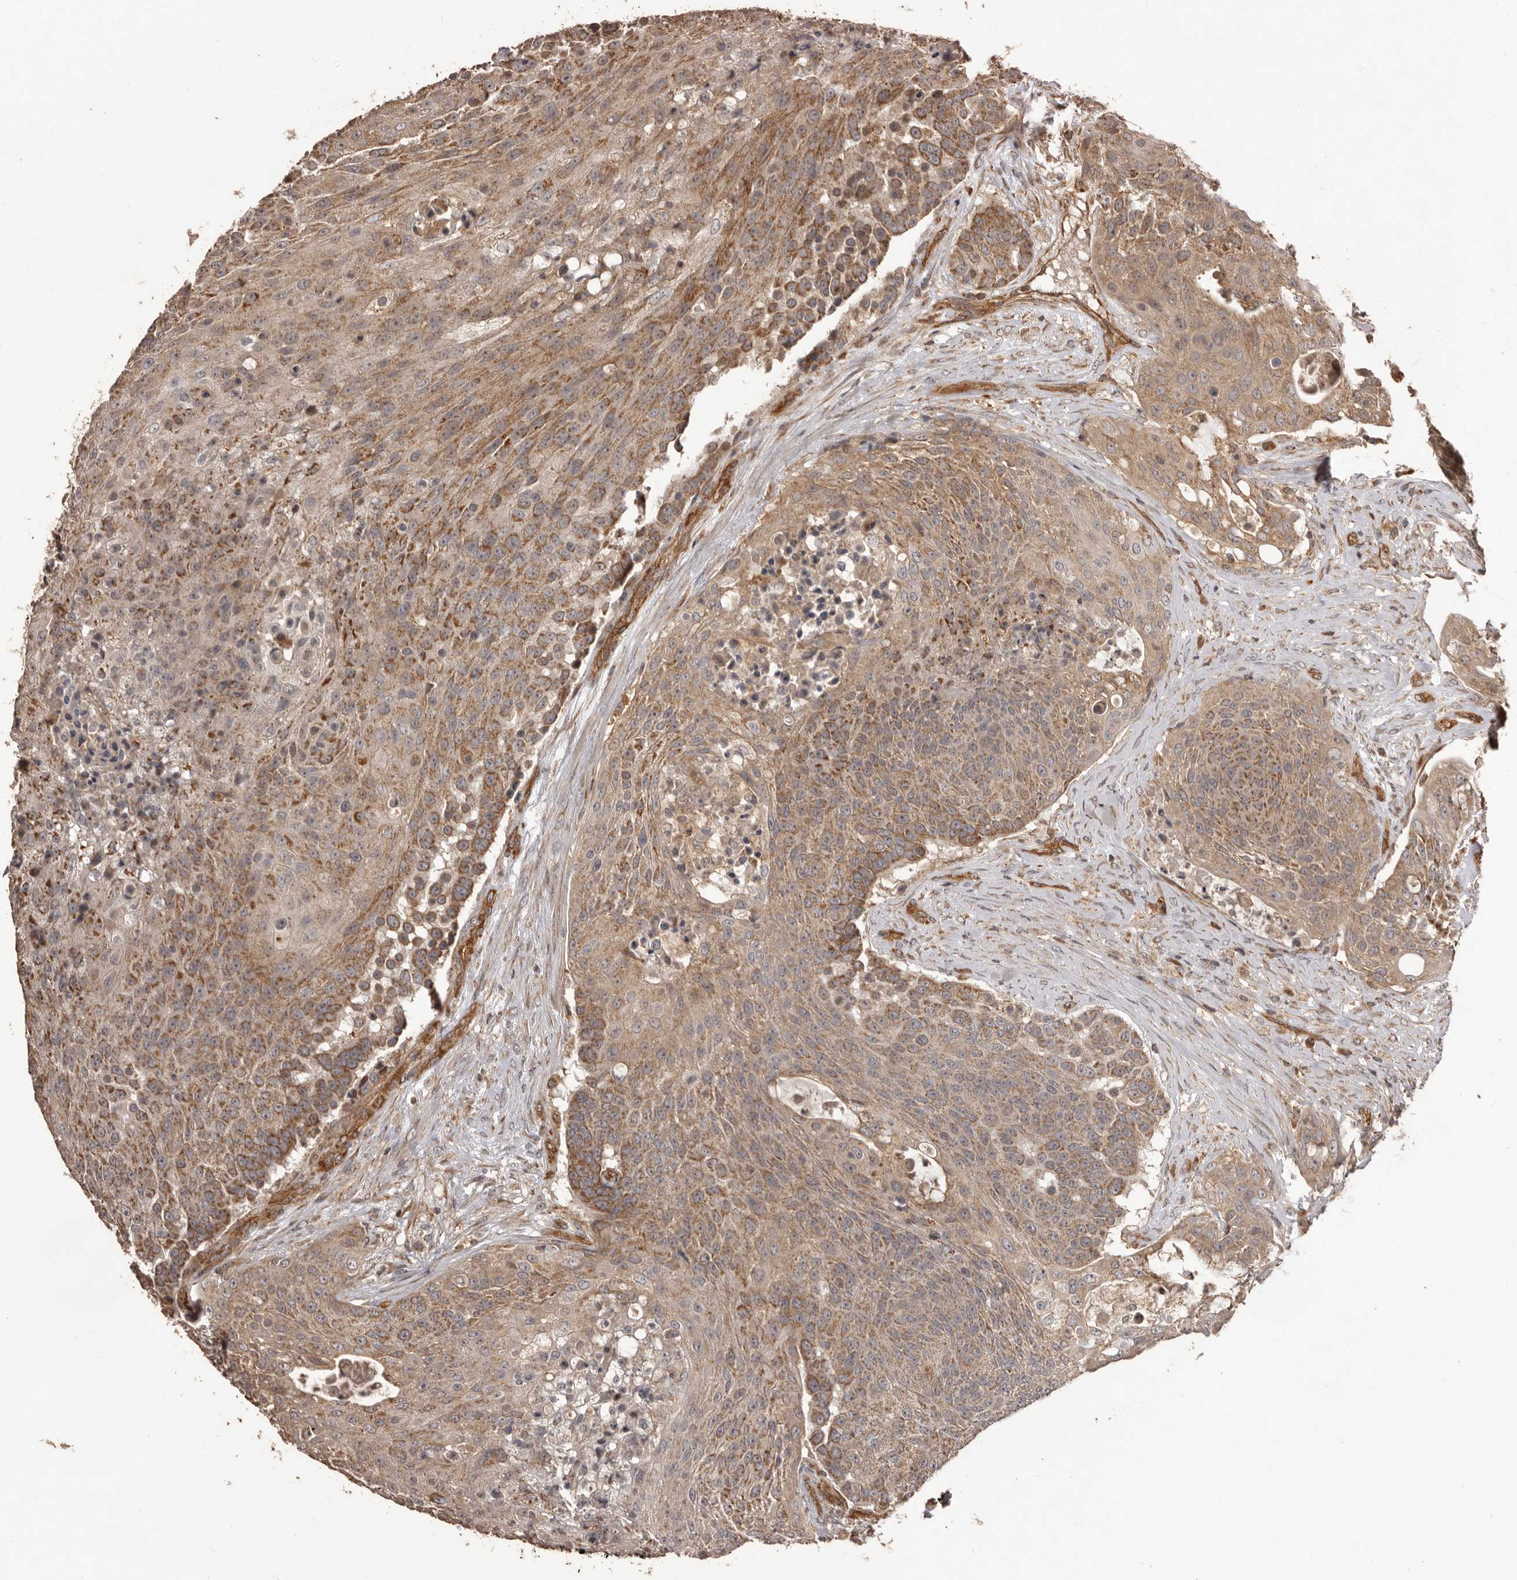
{"staining": {"intensity": "moderate", "quantity": ">75%", "location": "cytoplasmic/membranous"}, "tissue": "urothelial cancer", "cell_type": "Tumor cells", "image_type": "cancer", "snomed": [{"axis": "morphology", "description": "Urothelial carcinoma, High grade"}, {"axis": "topography", "description": "Urinary bladder"}], "caption": "IHC staining of urothelial cancer, which shows medium levels of moderate cytoplasmic/membranous staining in about >75% of tumor cells indicating moderate cytoplasmic/membranous protein positivity. The staining was performed using DAB (3,3'-diaminobenzidine) (brown) for protein detection and nuclei were counterstained in hematoxylin (blue).", "gene": "QRSL1", "patient": {"sex": "female", "age": 63}}